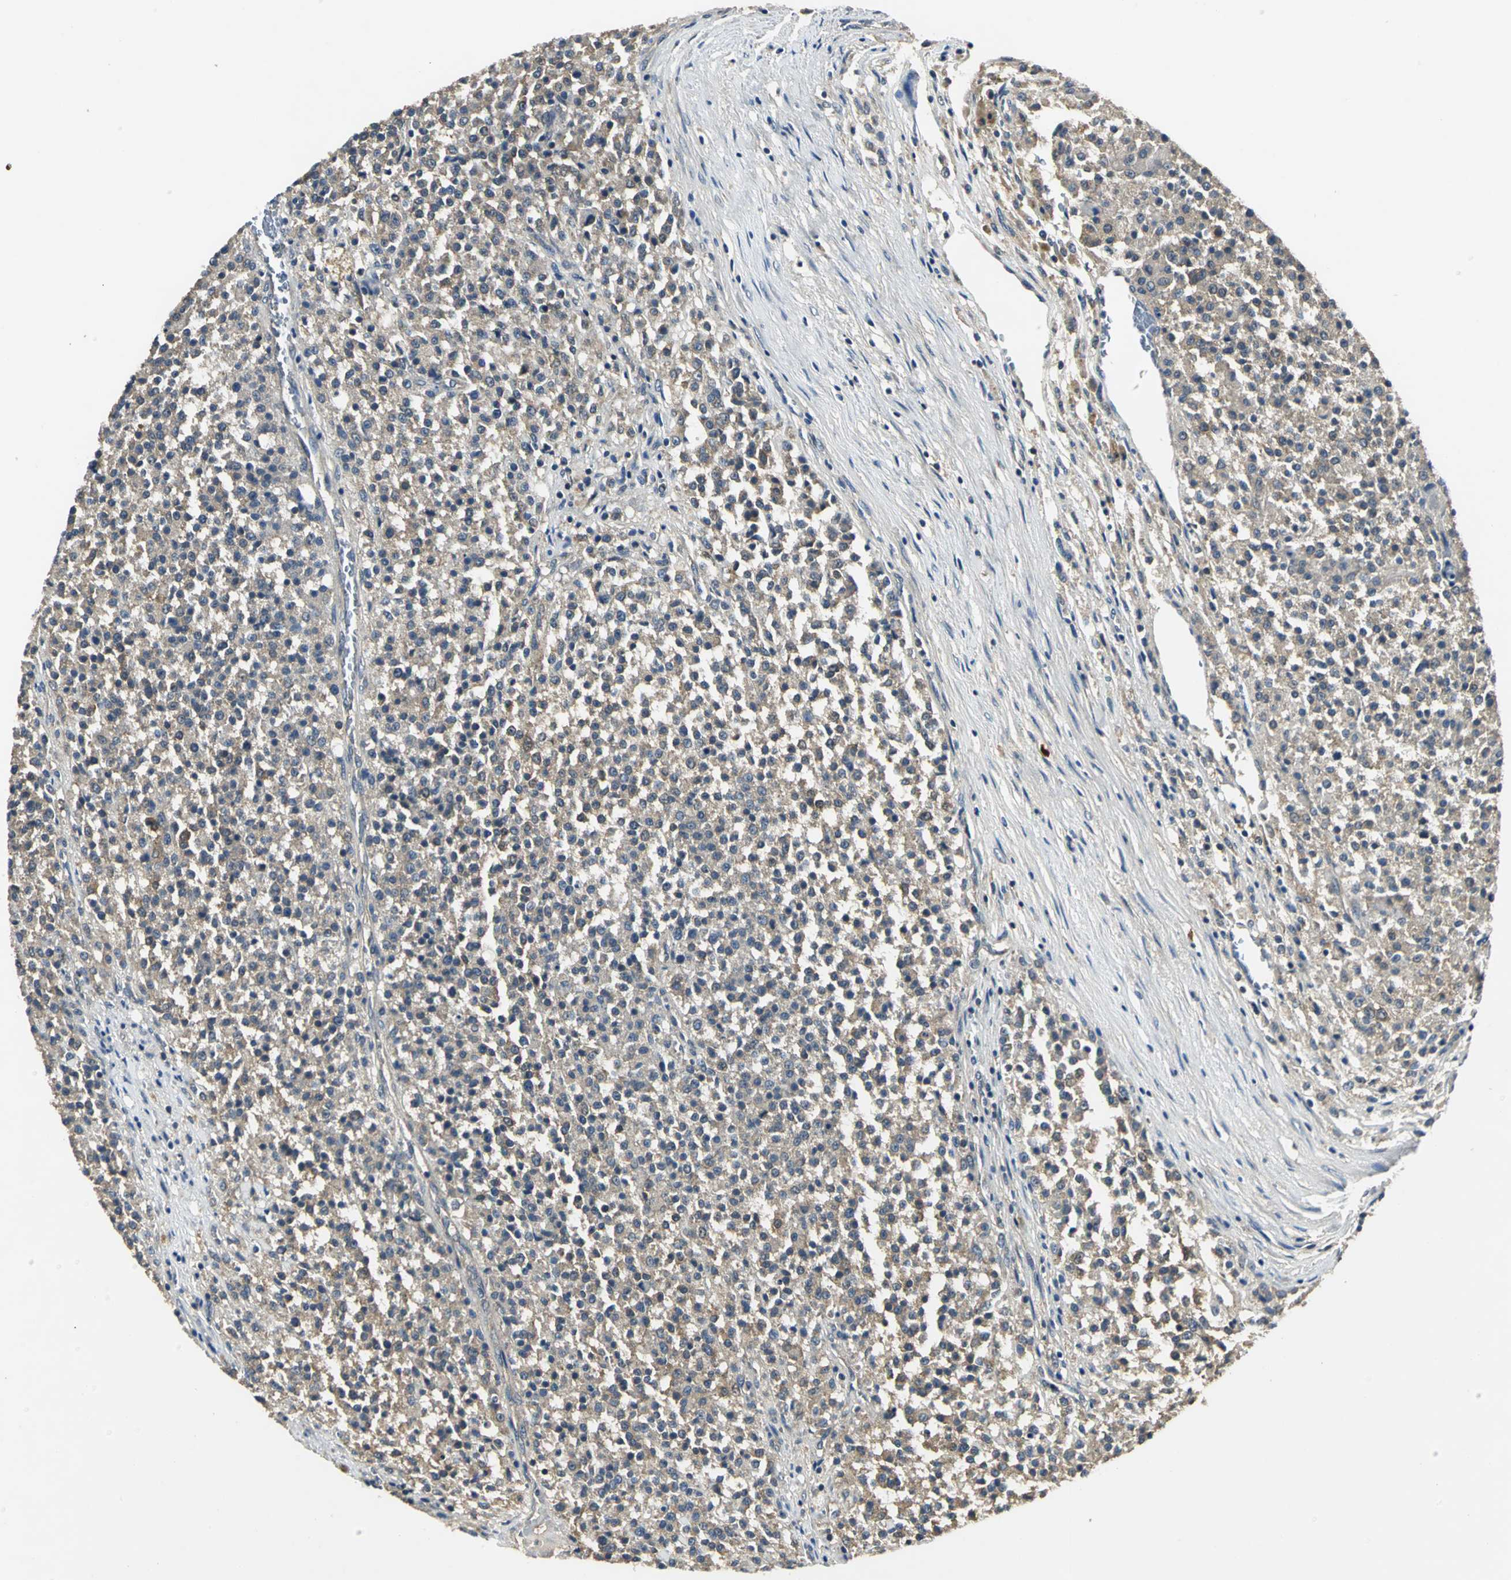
{"staining": {"intensity": "weak", "quantity": ">75%", "location": "cytoplasmic/membranous"}, "tissue": "testis cancer", "cell_type": "Tumor cells", "image_type": "cancer", "snomed": [{"axis": "morphology", "description": "Seminoma, NOS"}, {"axis": "topography", "description": "Testis"}], "caption": "A micrograph of testis cancer (seminoma) stained for a protein exhibits weak cytoplasmic/membranous brown staining in tumor cells.", "gene": "IRF3", "patient": {"sex": "male", "age": 59}}